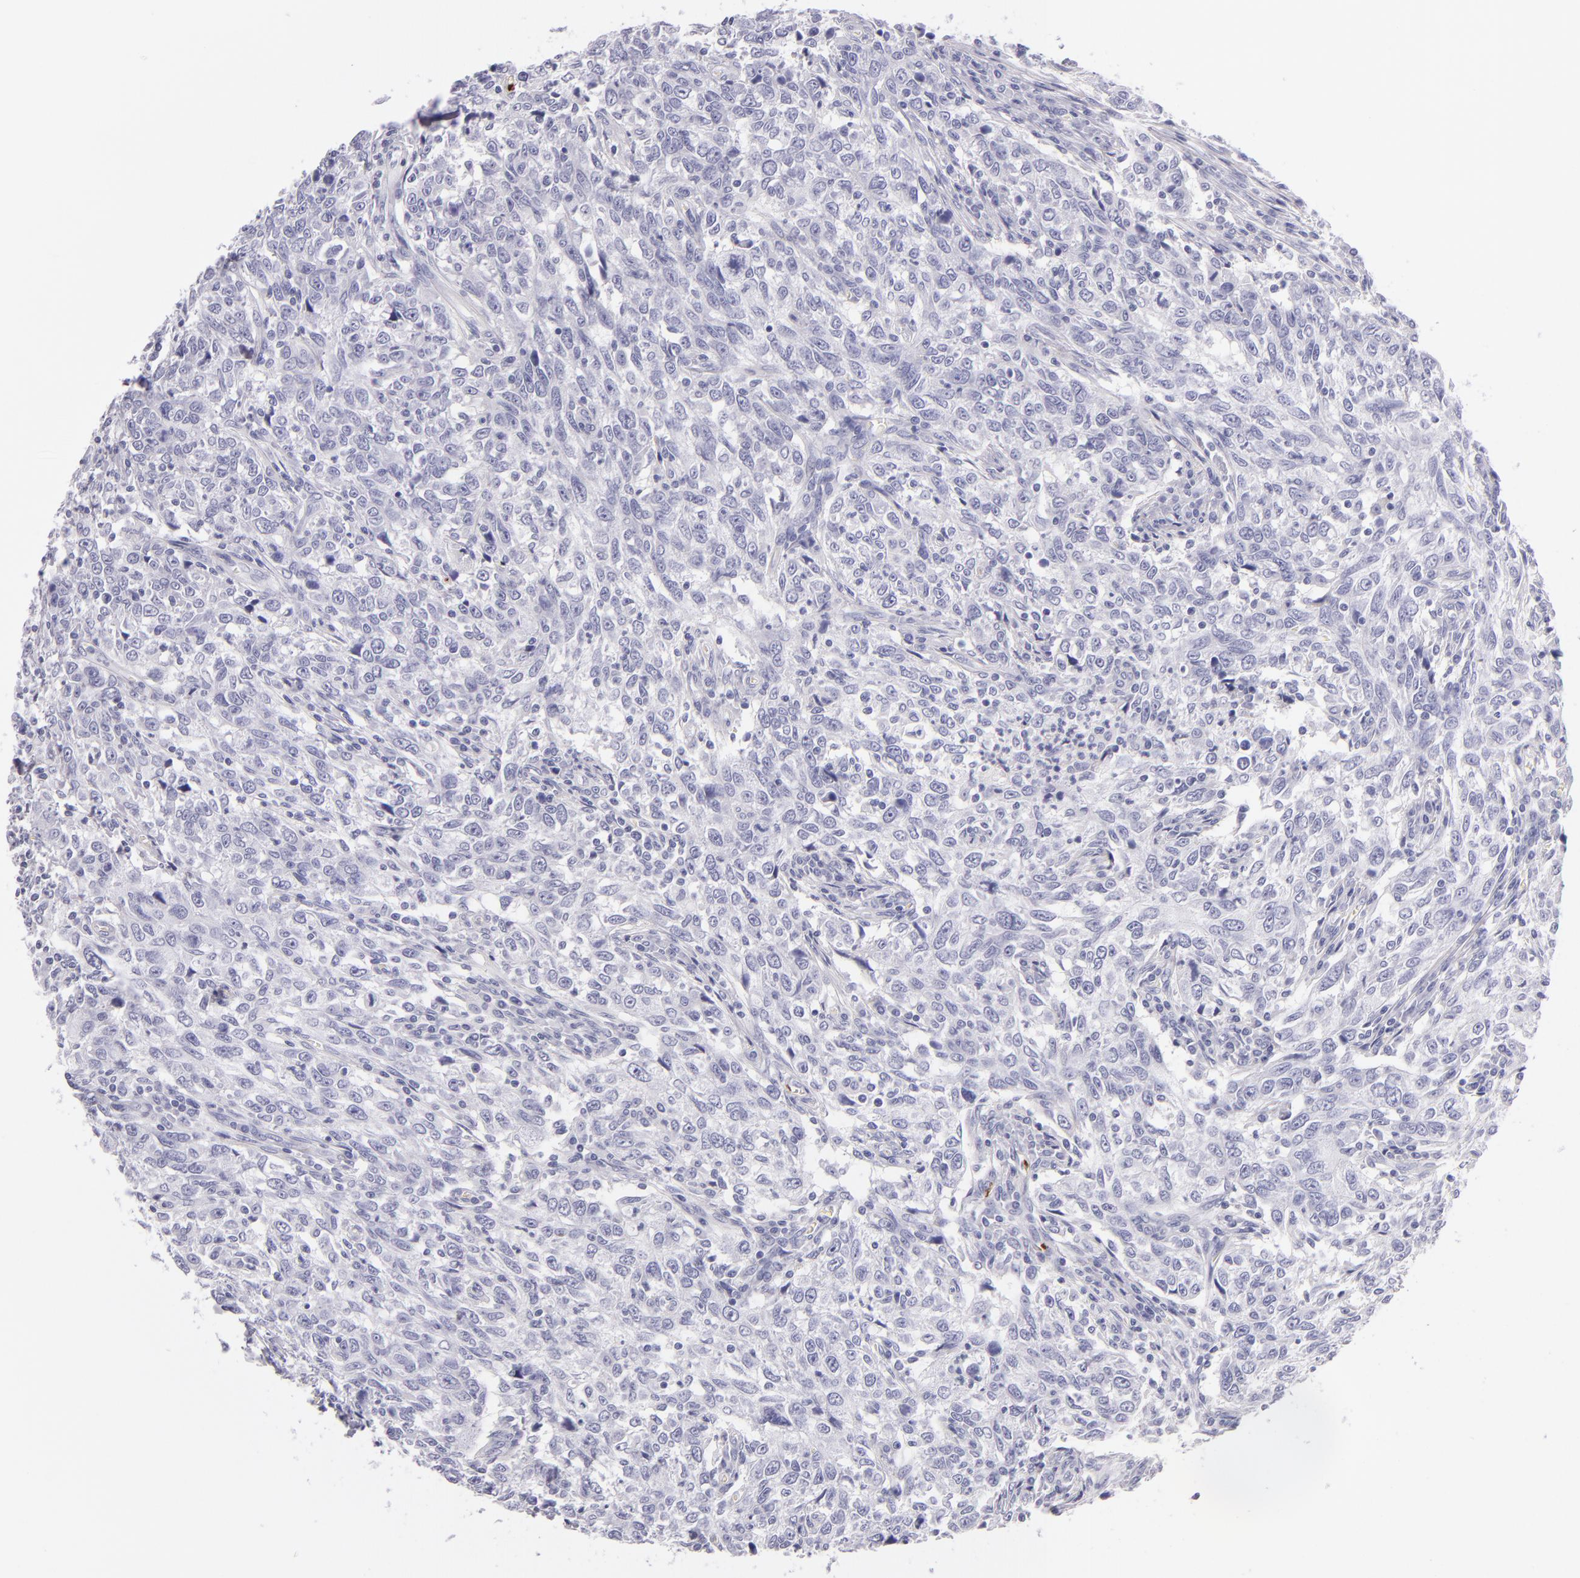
{"staining": {"intensity": "negative", "quantity": "none", "location": "none"}, "tissue": "breast cancer", "cell_type": "Tumor cells", "image_type": "cancer", "snomed": [{"axis": "morphology", "description": "Duct carcinoma"}, {"axis": "topography", "description": "Breast"}], "caption": "IHC histopathology image of breast cancer (infiltrating ductal carcinoma) stained for a protein (brown), which exhibits no positivity in tumor cells. (DAB (3,3'-diaminobenzidine) IHC visualized using brightfield microscopy, high magnification).", "gene": "GP1BA", "patient": {"sex": "female", "age": 50}}